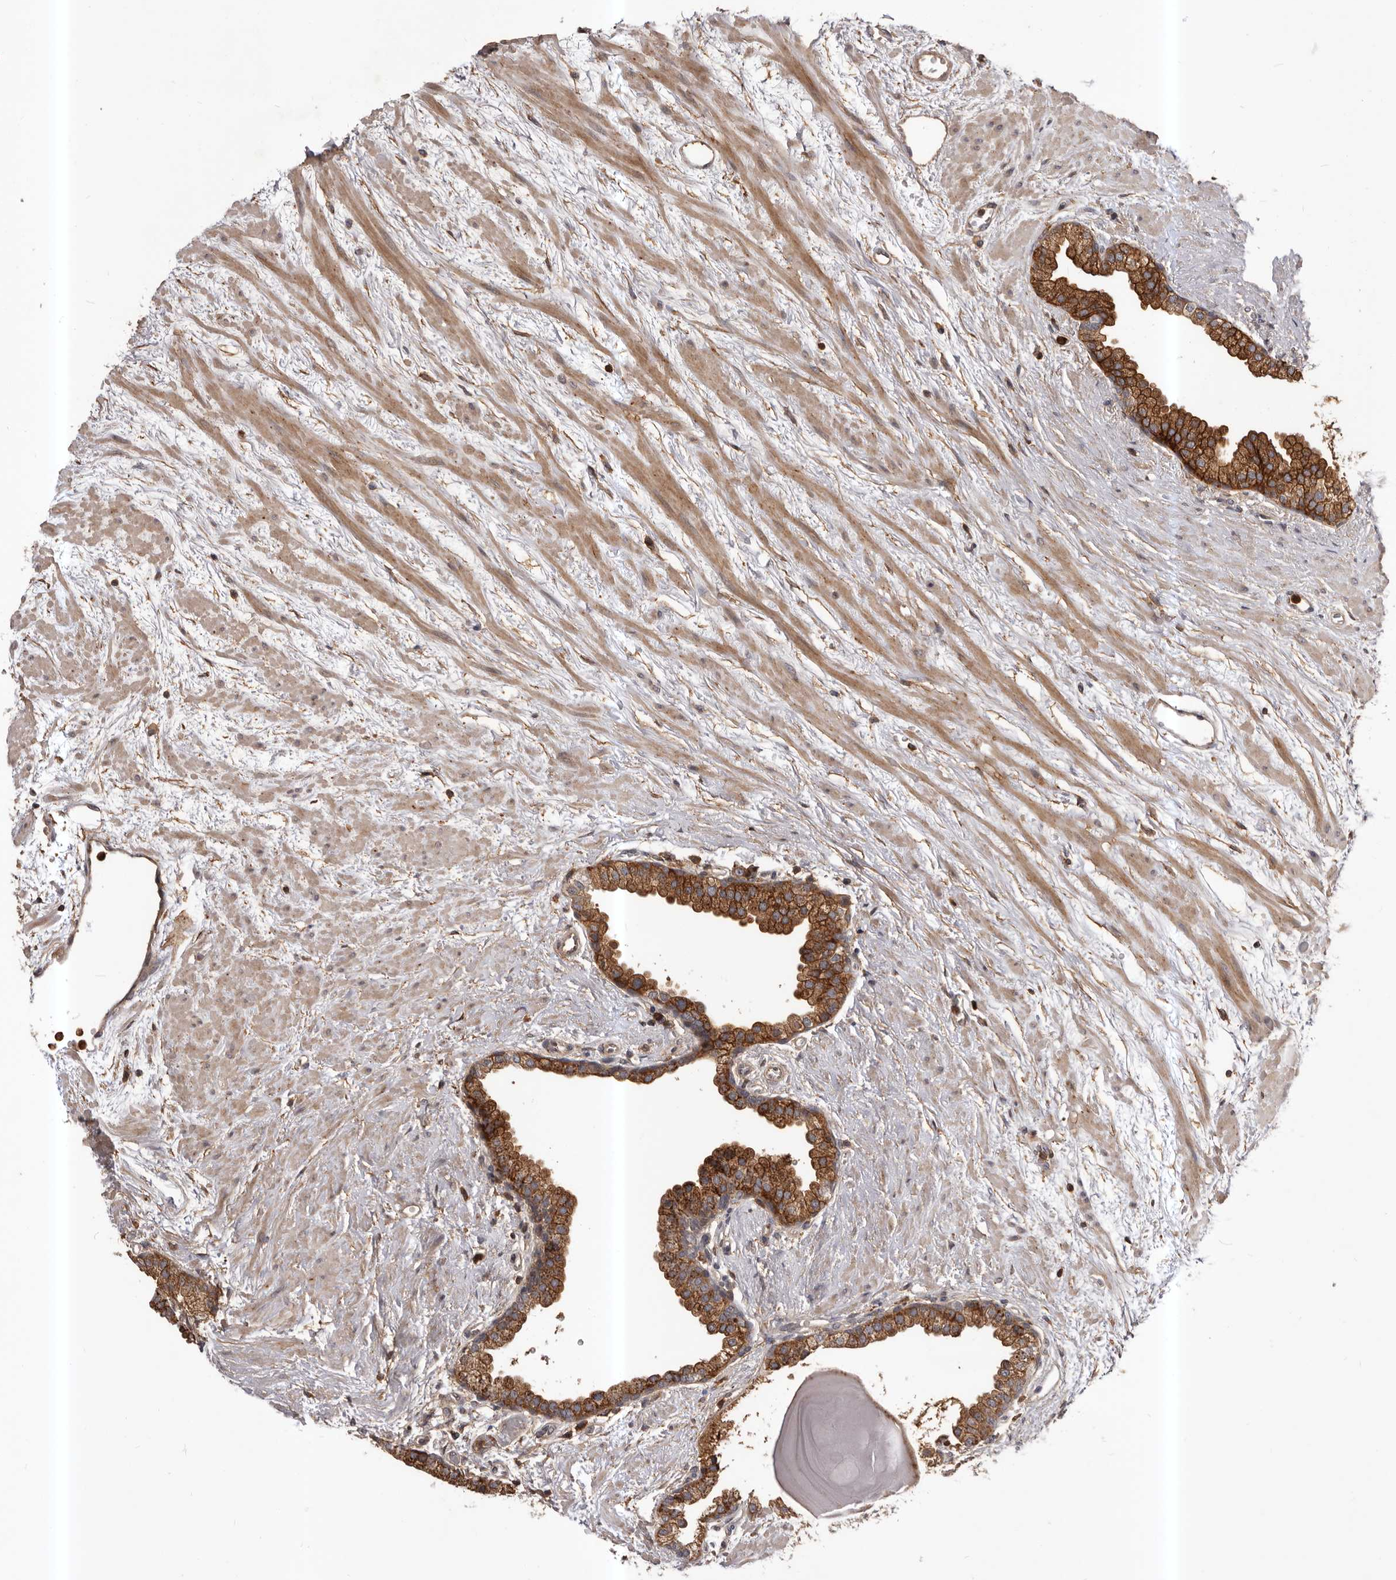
{"staining": {"intensity": "strong", "quantity": ">75%", "location": "cytoplasmic/membranous"}, "tissue": "prostate", "cell_type": "Glandular cells", "image_type": "normal", "snomed": [{"axis": "morphology", "description": "Normal tissue, NOS"}, {"axis": "topography", "description": "Prostate"}], "caption": "High-power microscopy captured an immunohistochemistry histopathology image of normal prostate, revealing strong cytoplasmic/membranous expression in approximately >75% of glandular cells. The protein of interest is stained brown, and the nuclei are stained in blue (DAB IHC with brightfield microscopy, high magnification).", "gene": "GLIPR2", "patient": {"sex": "male", "age": 48}}